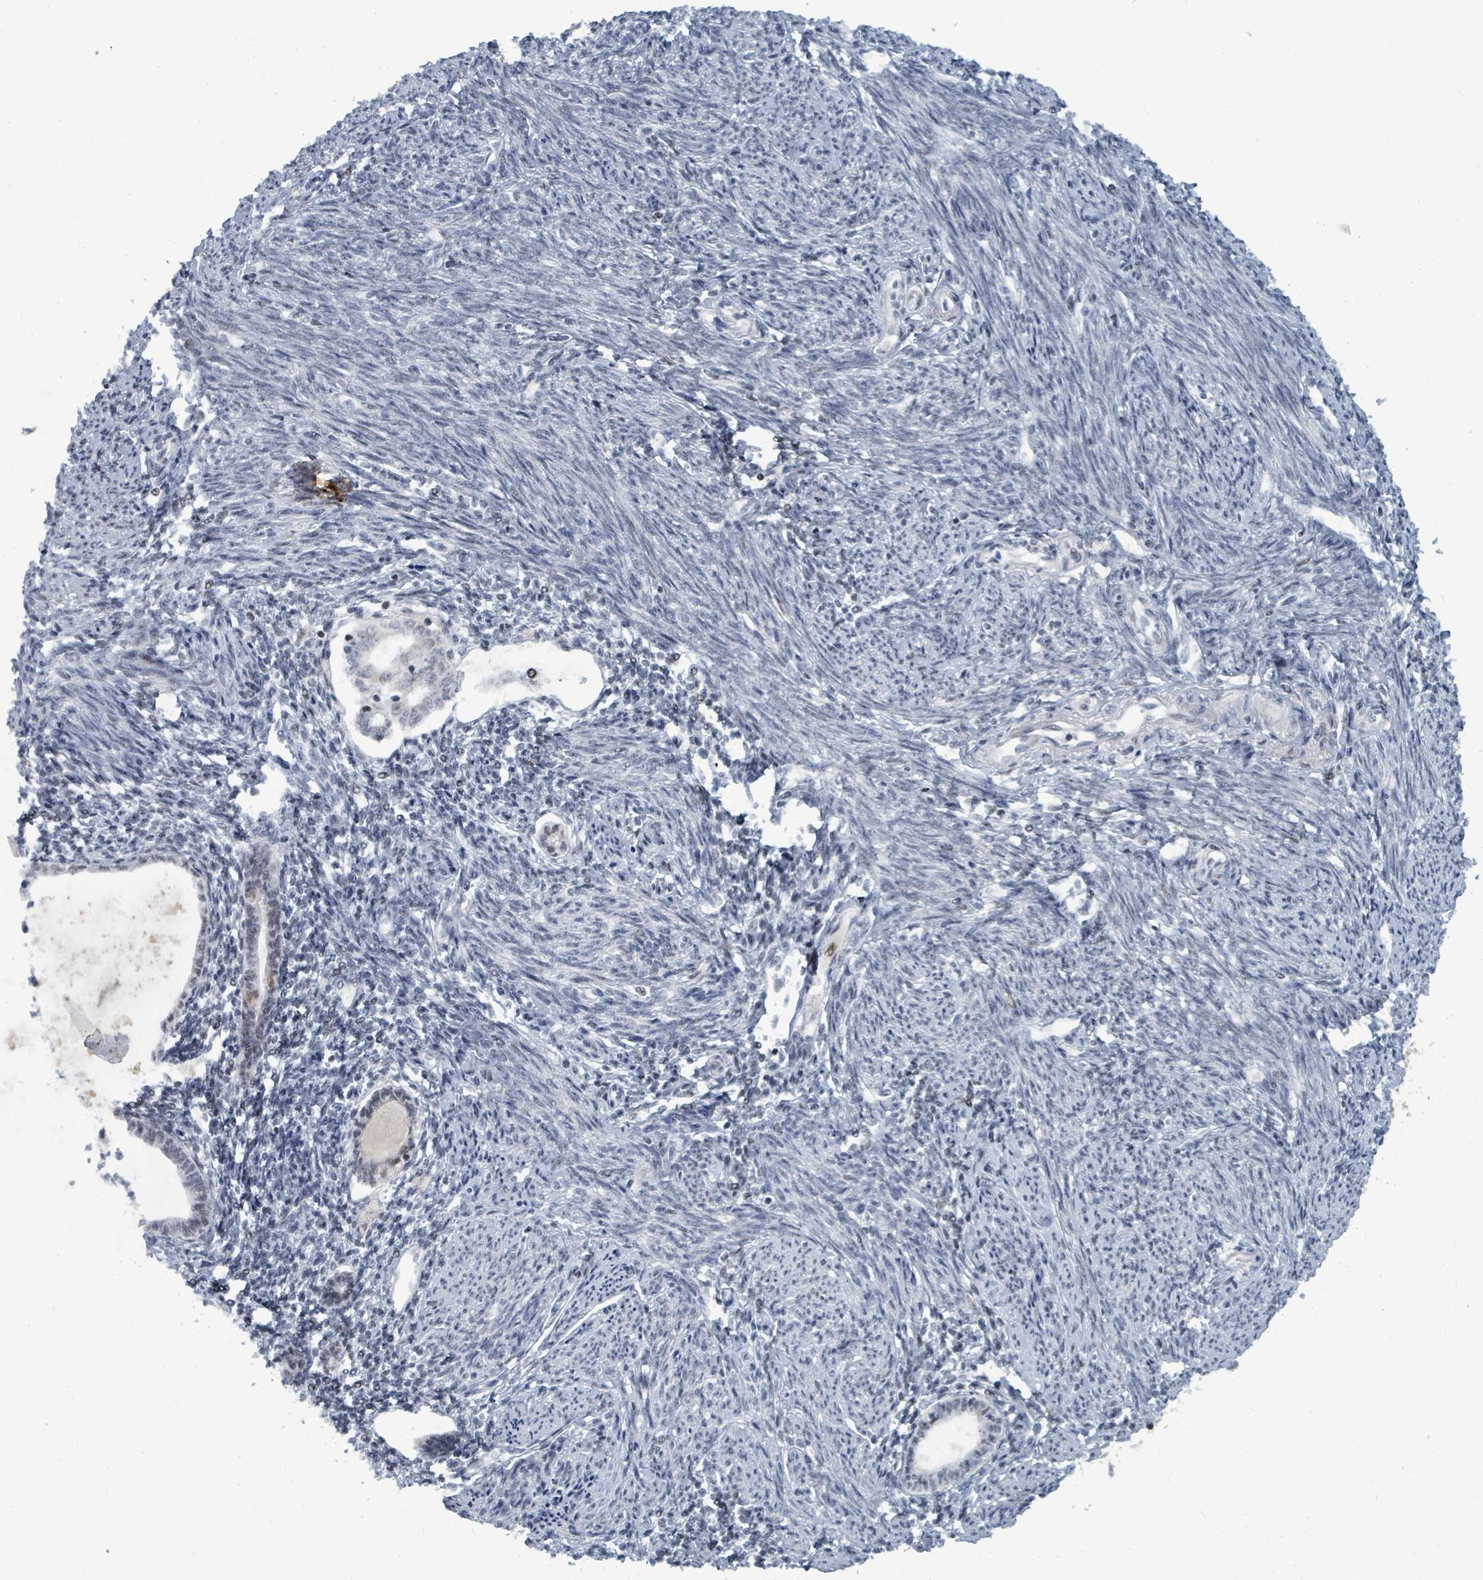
{"staining": {"intensity": "weak", "quantity": "<25%", "location": "nuclear"}, "tissue": "endometrium", "cell_type": "Cells in endometrial stroma", "image_type": "normal", "snomed": [{"axis": "morphology", "description": "Normal tissue, NOS"}, {"axis": "topography", "description": "Endometrium"}], "caption": "Cells in endometrial stroma show no significant positivity in unremarkable endometrium. The staining is performed using DAB (3,3'-diaminobenzidine) brown chromogen with nuclei counter-stained in using hematoxylin.", "gene": "UCK1", "patient": {"sex": "female", "age": 63}}